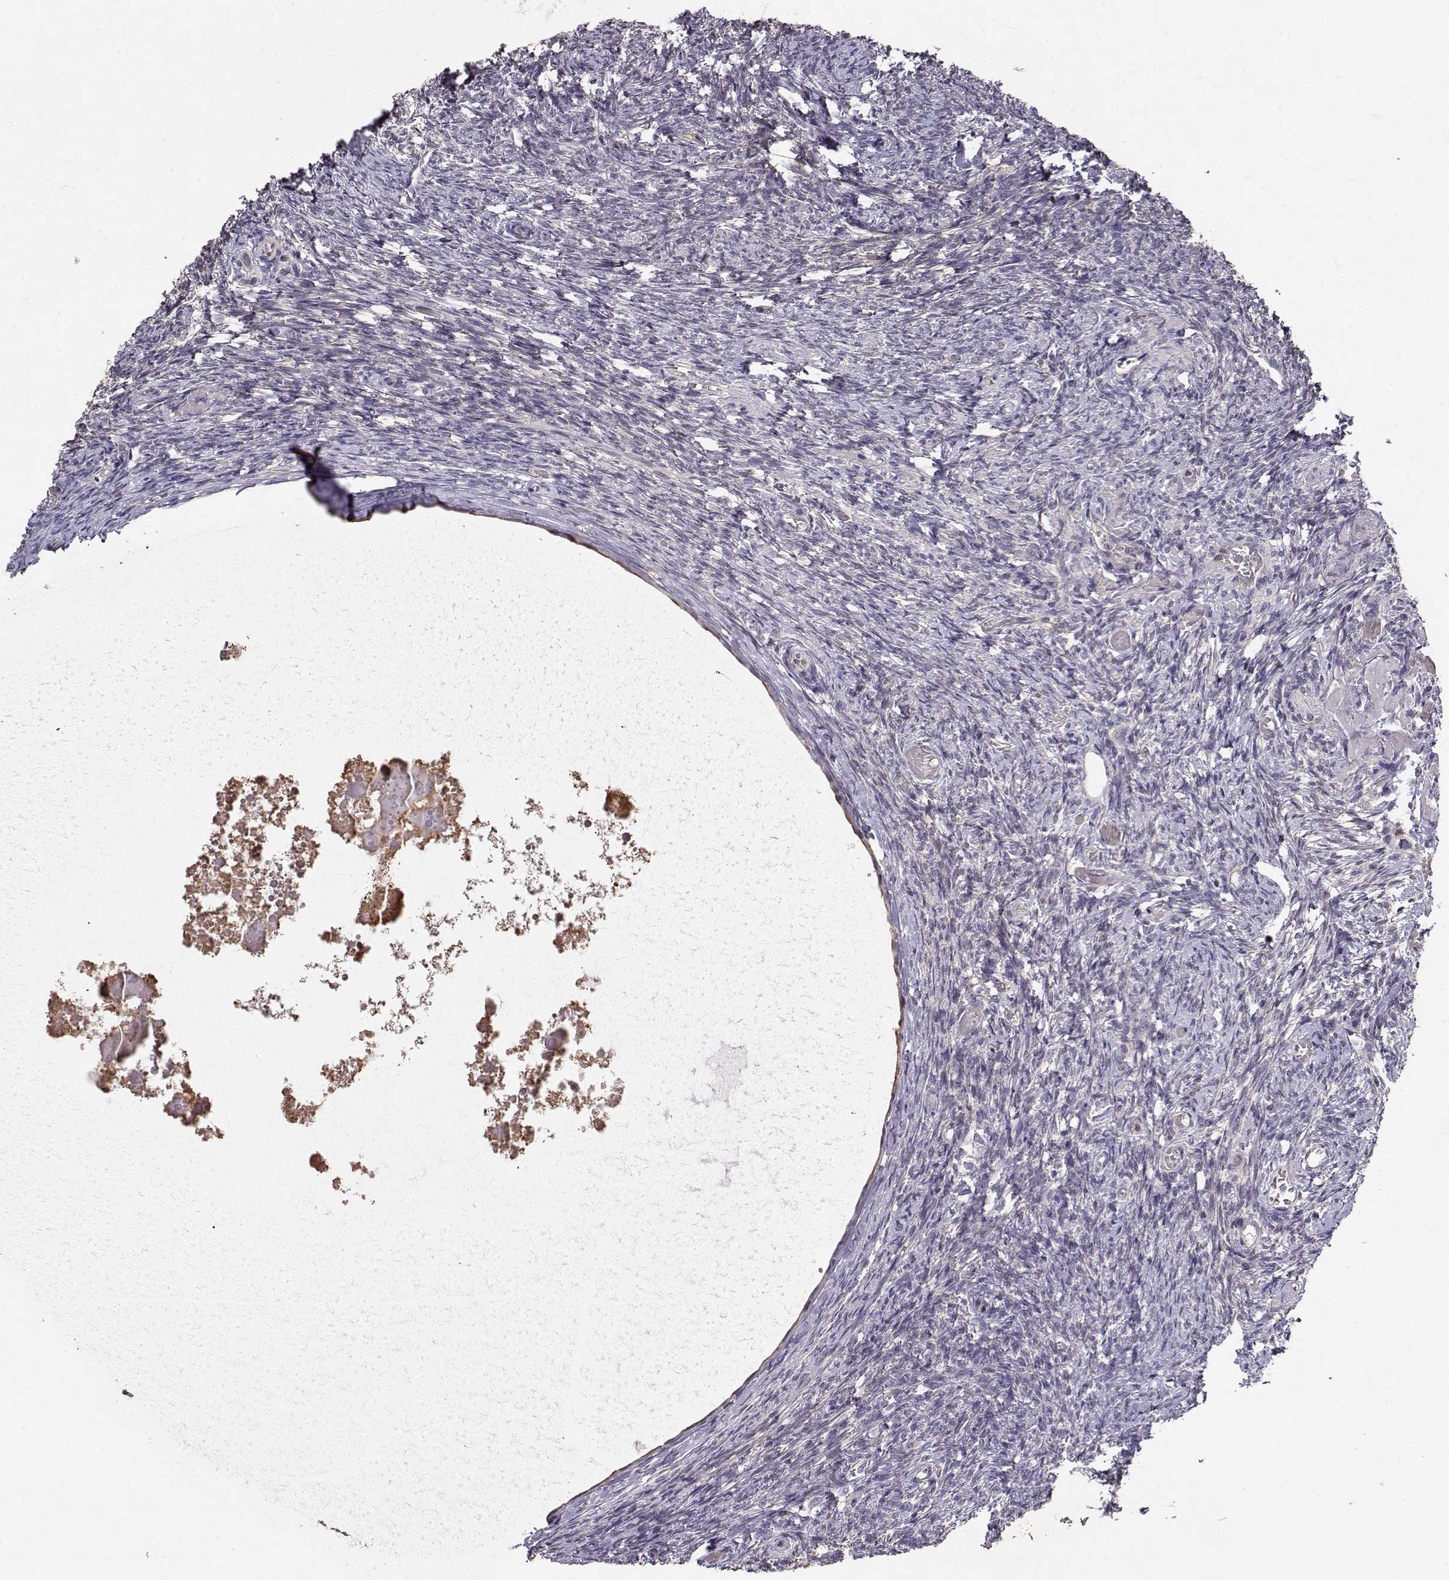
{"staining": {"intensity": "negative", "quantity": "none", "location": "none"}, "tissue": "ovary", "cell_type": "Ovarian stroma cells", "image_type": "normal", "snomed": [{"axis": "morphology", "description": "Normal tissue, NOS"}, {"axis": "topography", "description": "Ovary"}], "caption": "High magnification brightfield microscopy of normal ovary stained with DAB (brown) and counterstained with hematoxylin (blue): ovarian stroma cells show no significant staining.", "gene": "IFITM1", "patient": {"sex": "female", "age": 72}}